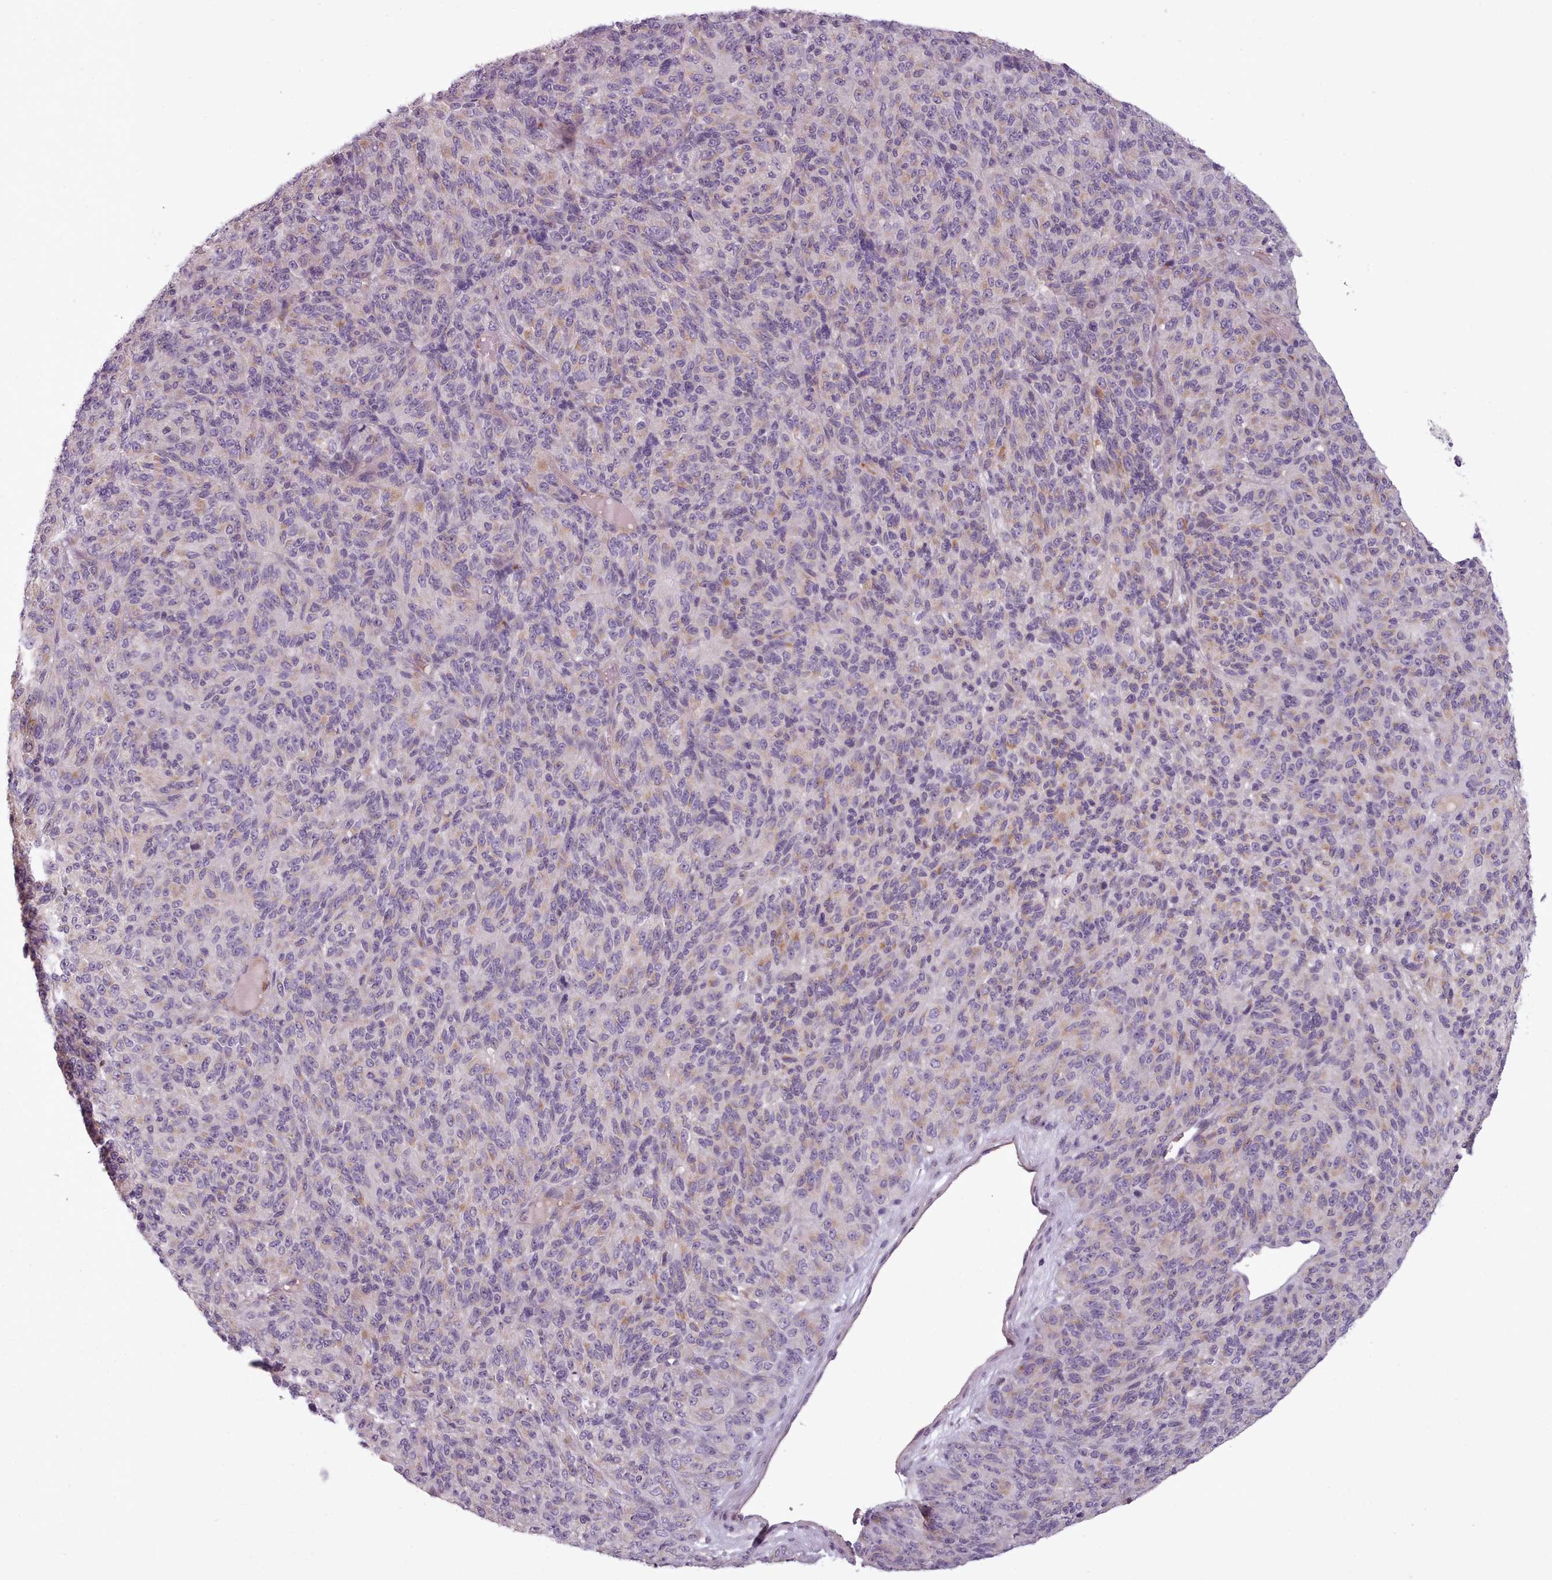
{"staining": {"intensity": "weak", "quantity": "25%-75%", "location": "cytoplasmic/membranous"}, "tissue": "melanoma", "cell_type": "Tumor cells", "image_type": "cancer", "snomed": [{"axis": "morphology", "description": "Malignant melanoma, Metastatic site"}, {"axis": "topography", "description": "Brain"}], "caption": "Human malignant melanoma (metastatic site) stained with a protein marker exhibits weak staining in tumor cells.", "gene": "LAPTM5", "patient": {"sex": "female", "age": 56}}